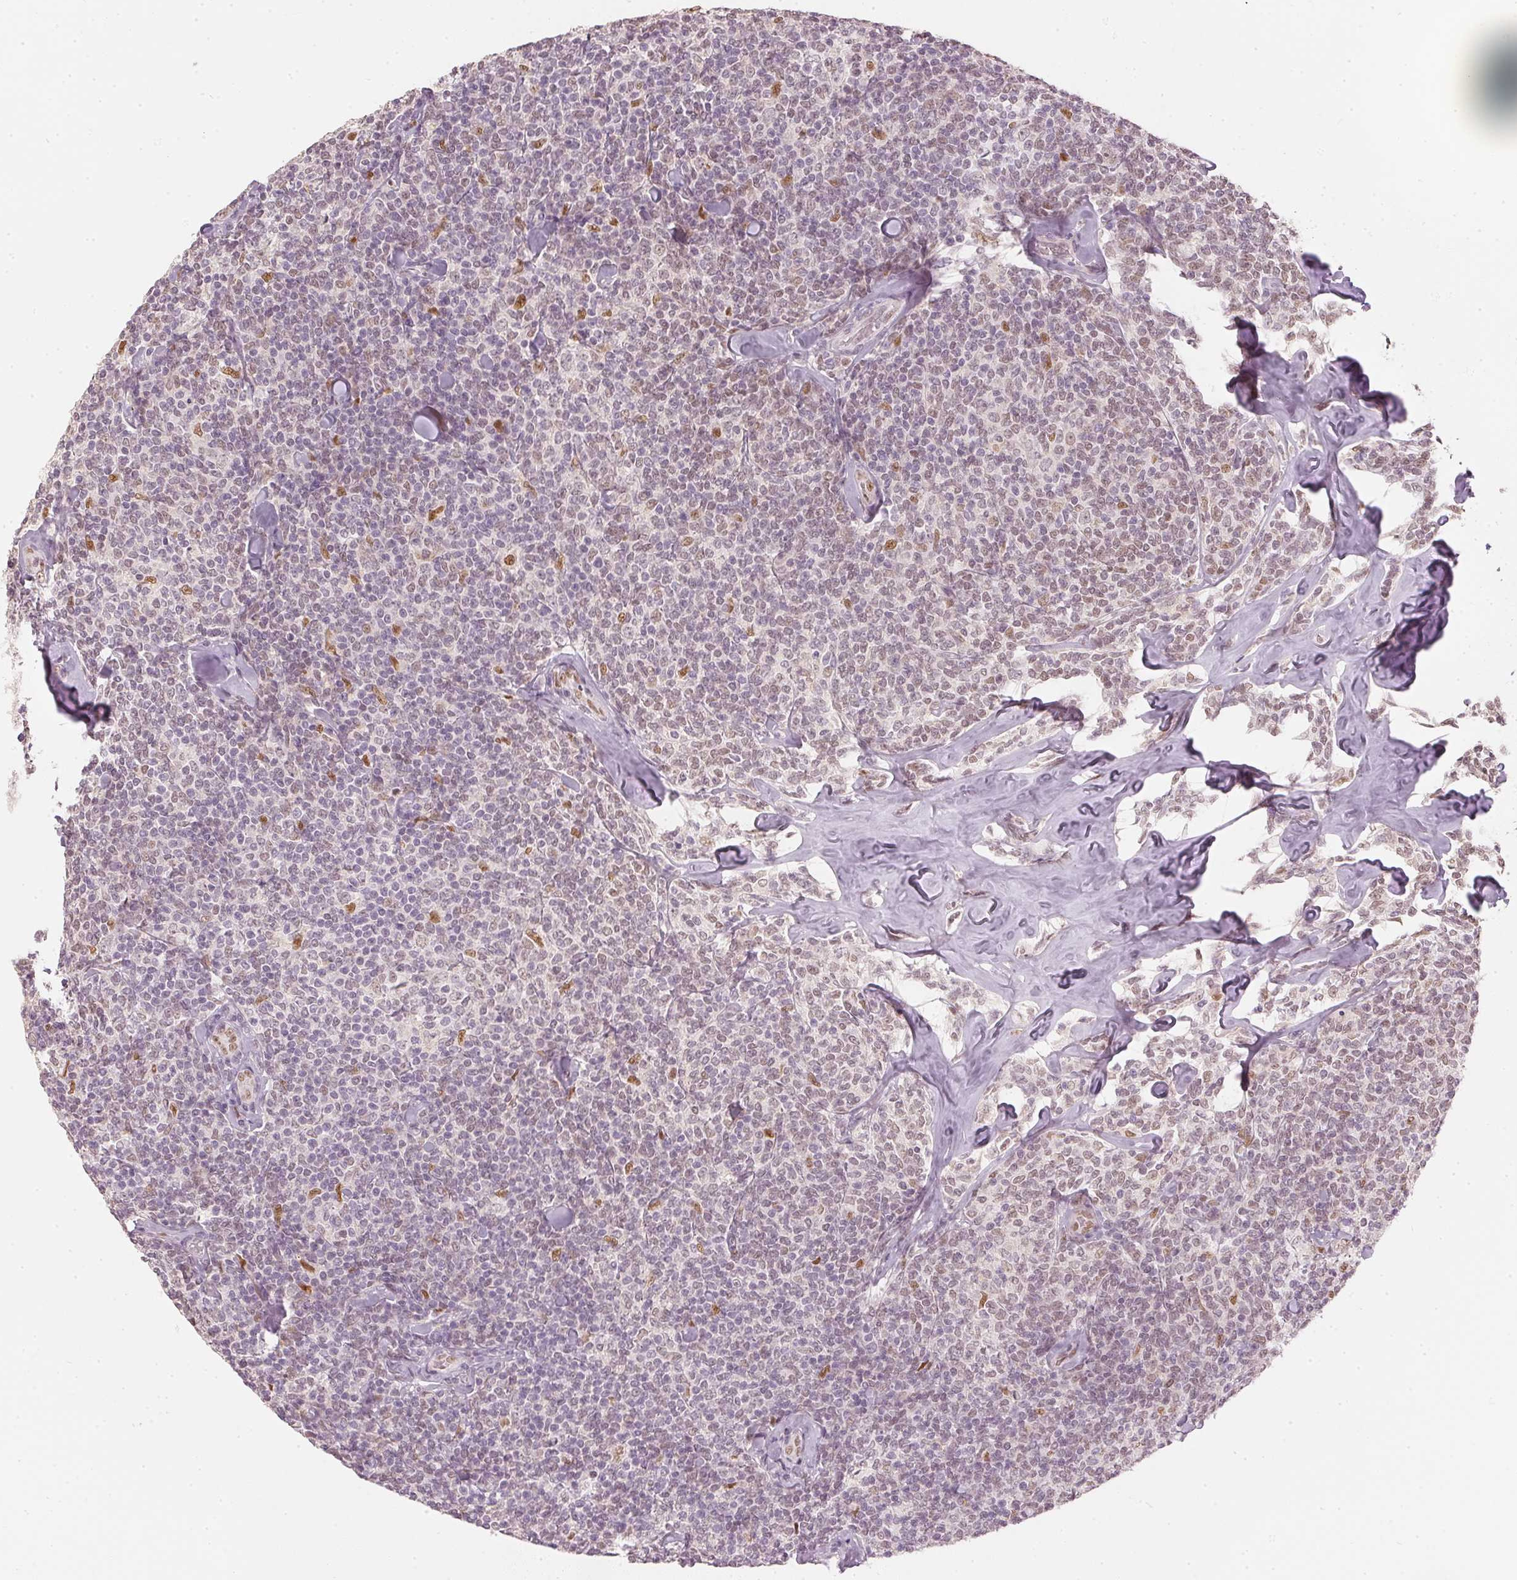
{"staining": {"intensity": "moderate", "quantity": "<25%", "location": "nuclear"}, "tissue": "lymphoma", "cell_type": "Tumor cells", "image_type": "cancer", "snomed": [{"axis": "morphology", "description": "Malignant lymphoma, non-Hodgkin's type, Low grade"}, {"axis": "topography", "description": "Lymph node"}], "caption": "Tumor cells demonstrate low levels of moderate nuclear positivity in about <25% of cells in human low-grade malignant lymphoma, non-Hodgkin's type. (brown staining indicates protein expression, while blue staining denotes nuclei).", "gene": "SLC39A3", "patient": {"sex": "female", "age": 56}}